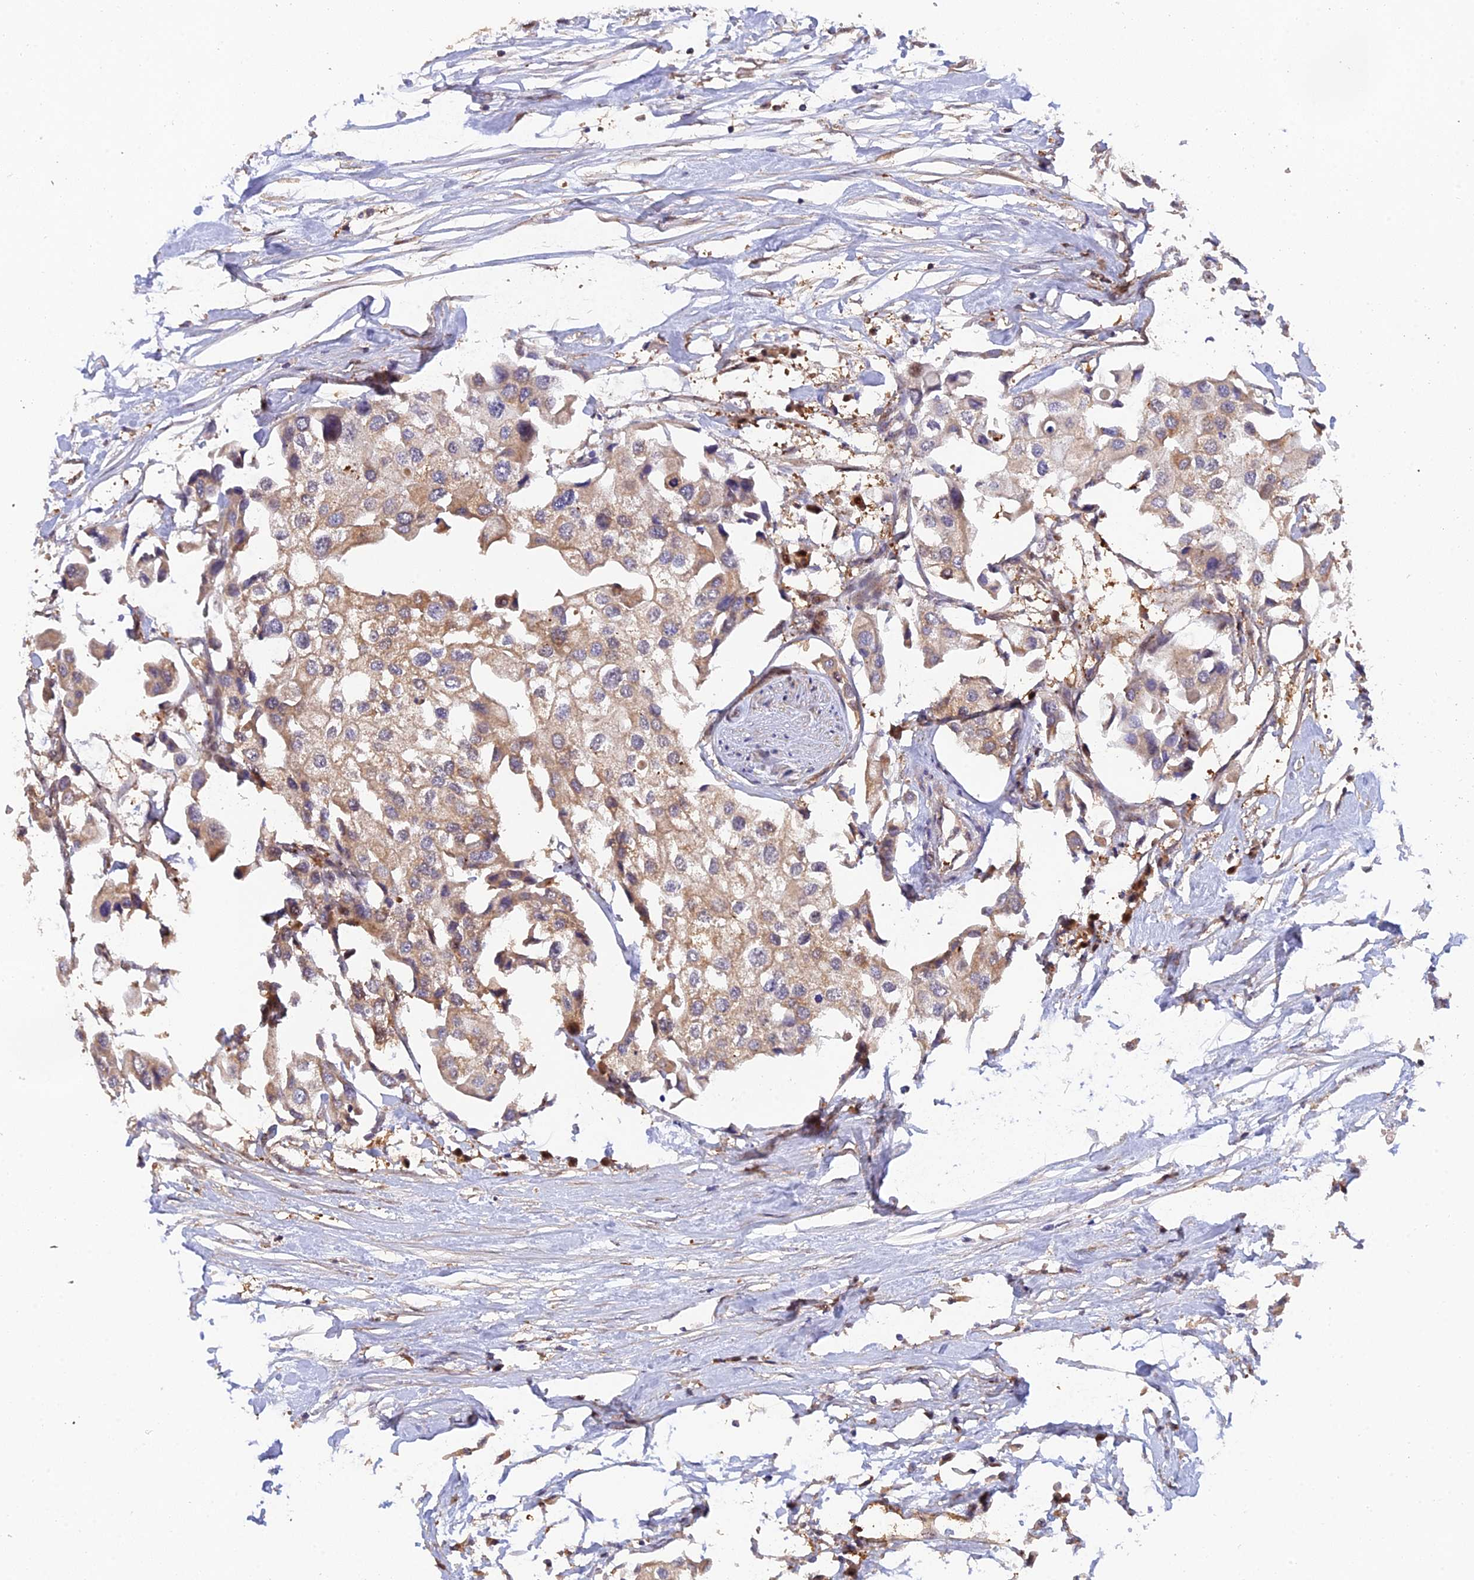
{"staining": {"intensity": "moderate", "quantity": ">75%", "location": "cytoplasmic/membranous"}, "tissue": "urothelial cancer", "cell_type": "Tumor cells", "image_type": "cancer", "snomed": [{"axis": "morphology", "description": "Urothelial carcinoma, High grade"}, {"axis": "topography", "description": "Urinary bladder"}], "caption": "The photomicrograph exhibits a brown stain indicating the presence of a protein in the cytoplasmic/membranous of tumor cells in high-grade urothelial carcinoma. Ihc stains the protein of interest in brown and the nuclei are stained blue.", "gene": "ARL2BP", "patient": {"sex": "male", "age": 64}}